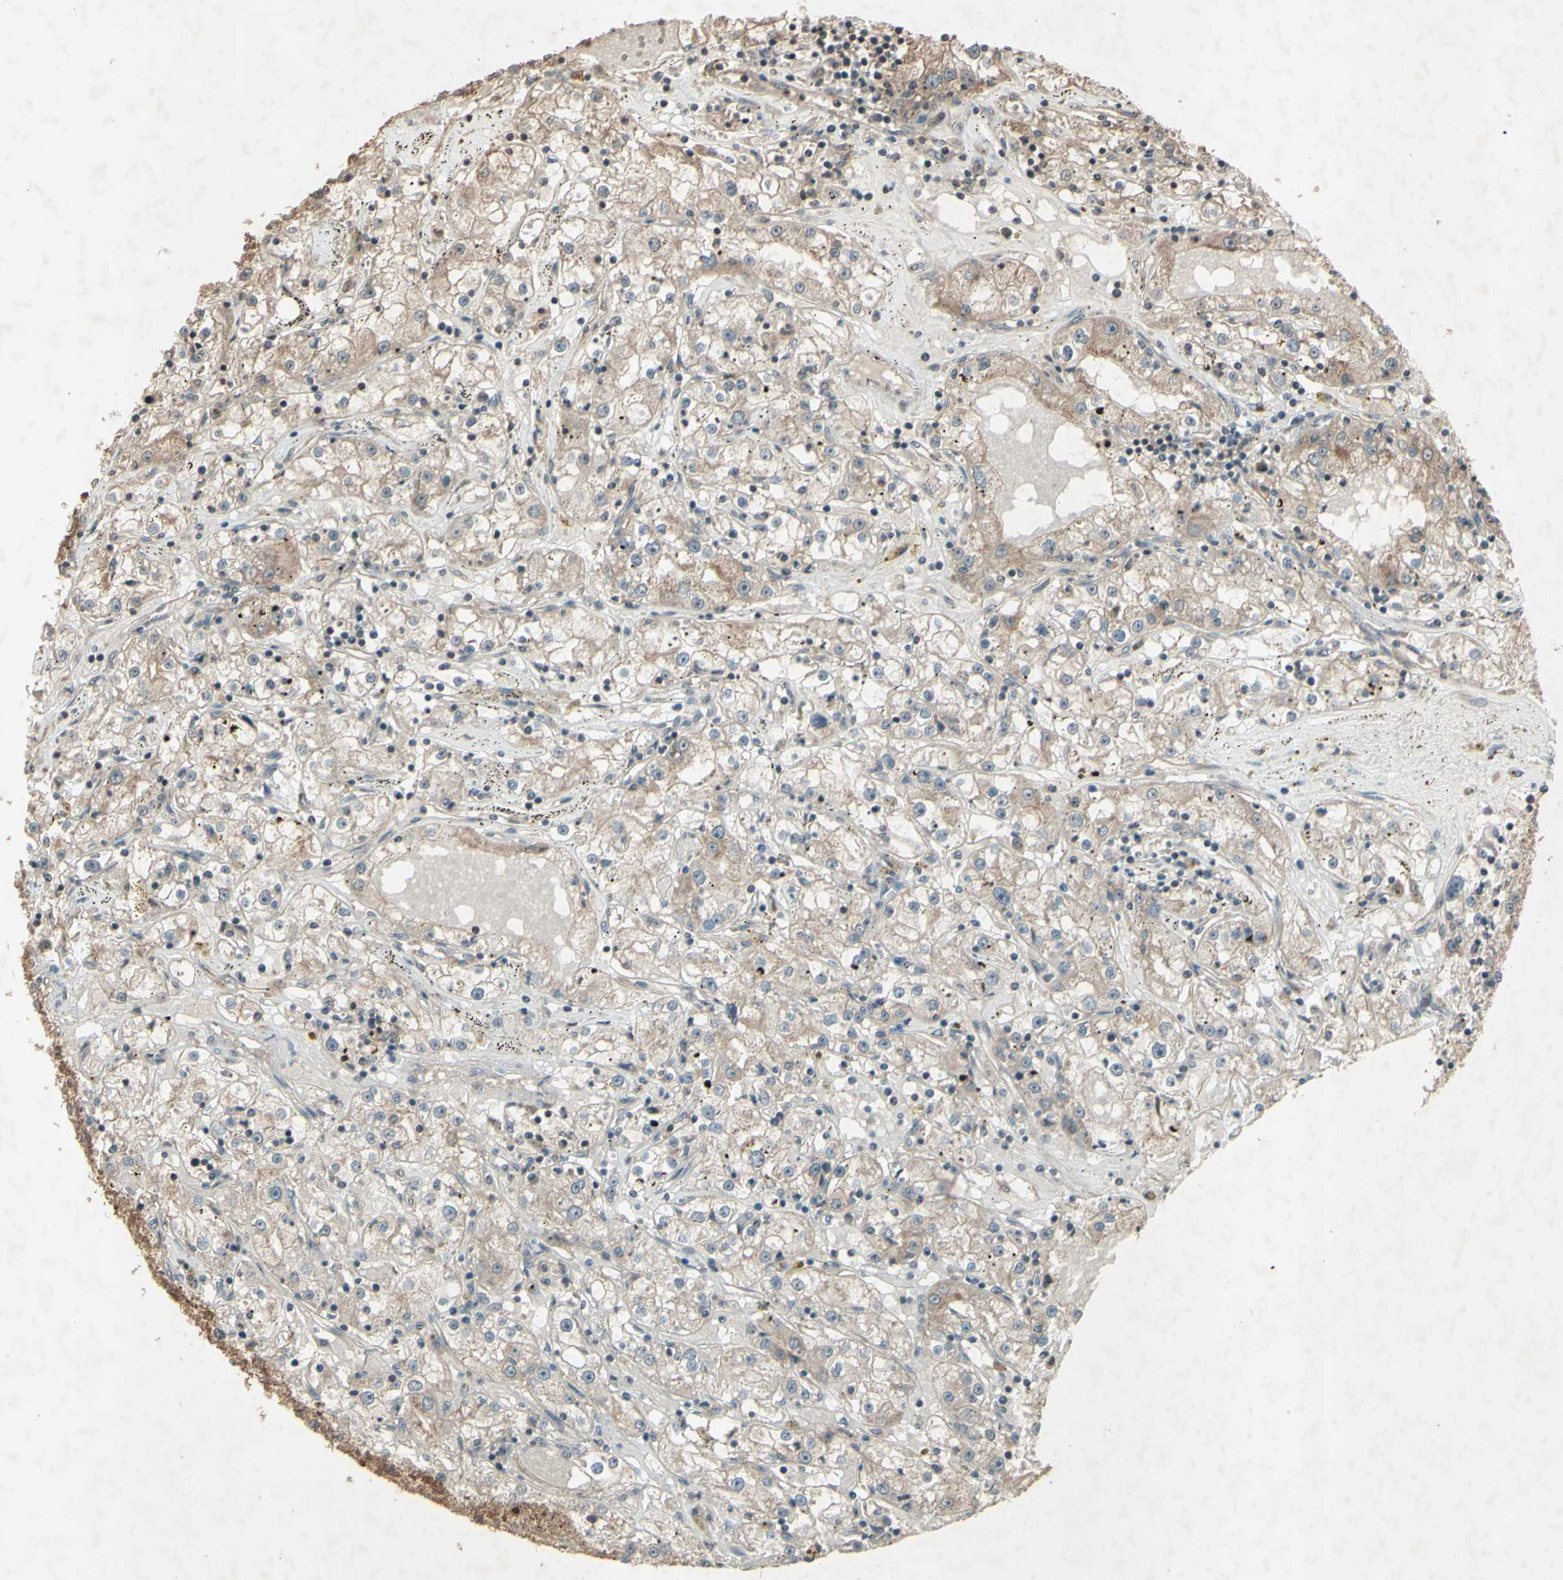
{"staining": {"intensity": "weak", "quantity": ">75%", "location": "cytoplasmic/membranous"}, "tissue": "renal cancer", "cell_type": "Tumor cells", "image_type": "cancer", "snomed": [{"axis": "morphology", "description": "Adenocarcinoma, NOS"}, {"axis": "topography", "description": "Kidney"}], "caption": "IHC image of neoplastic tissue: renal cancer (adenocarcinoma) stained using immunohistochemistry exhibits low levels of weak protein expression localized specifically in the cytoplasmic/membranous of tumor cells, appearing as a cytoplasmic/membranous brown color.", "gene": "AP1G1", "patient": {"sex": "male", "age": 56}}